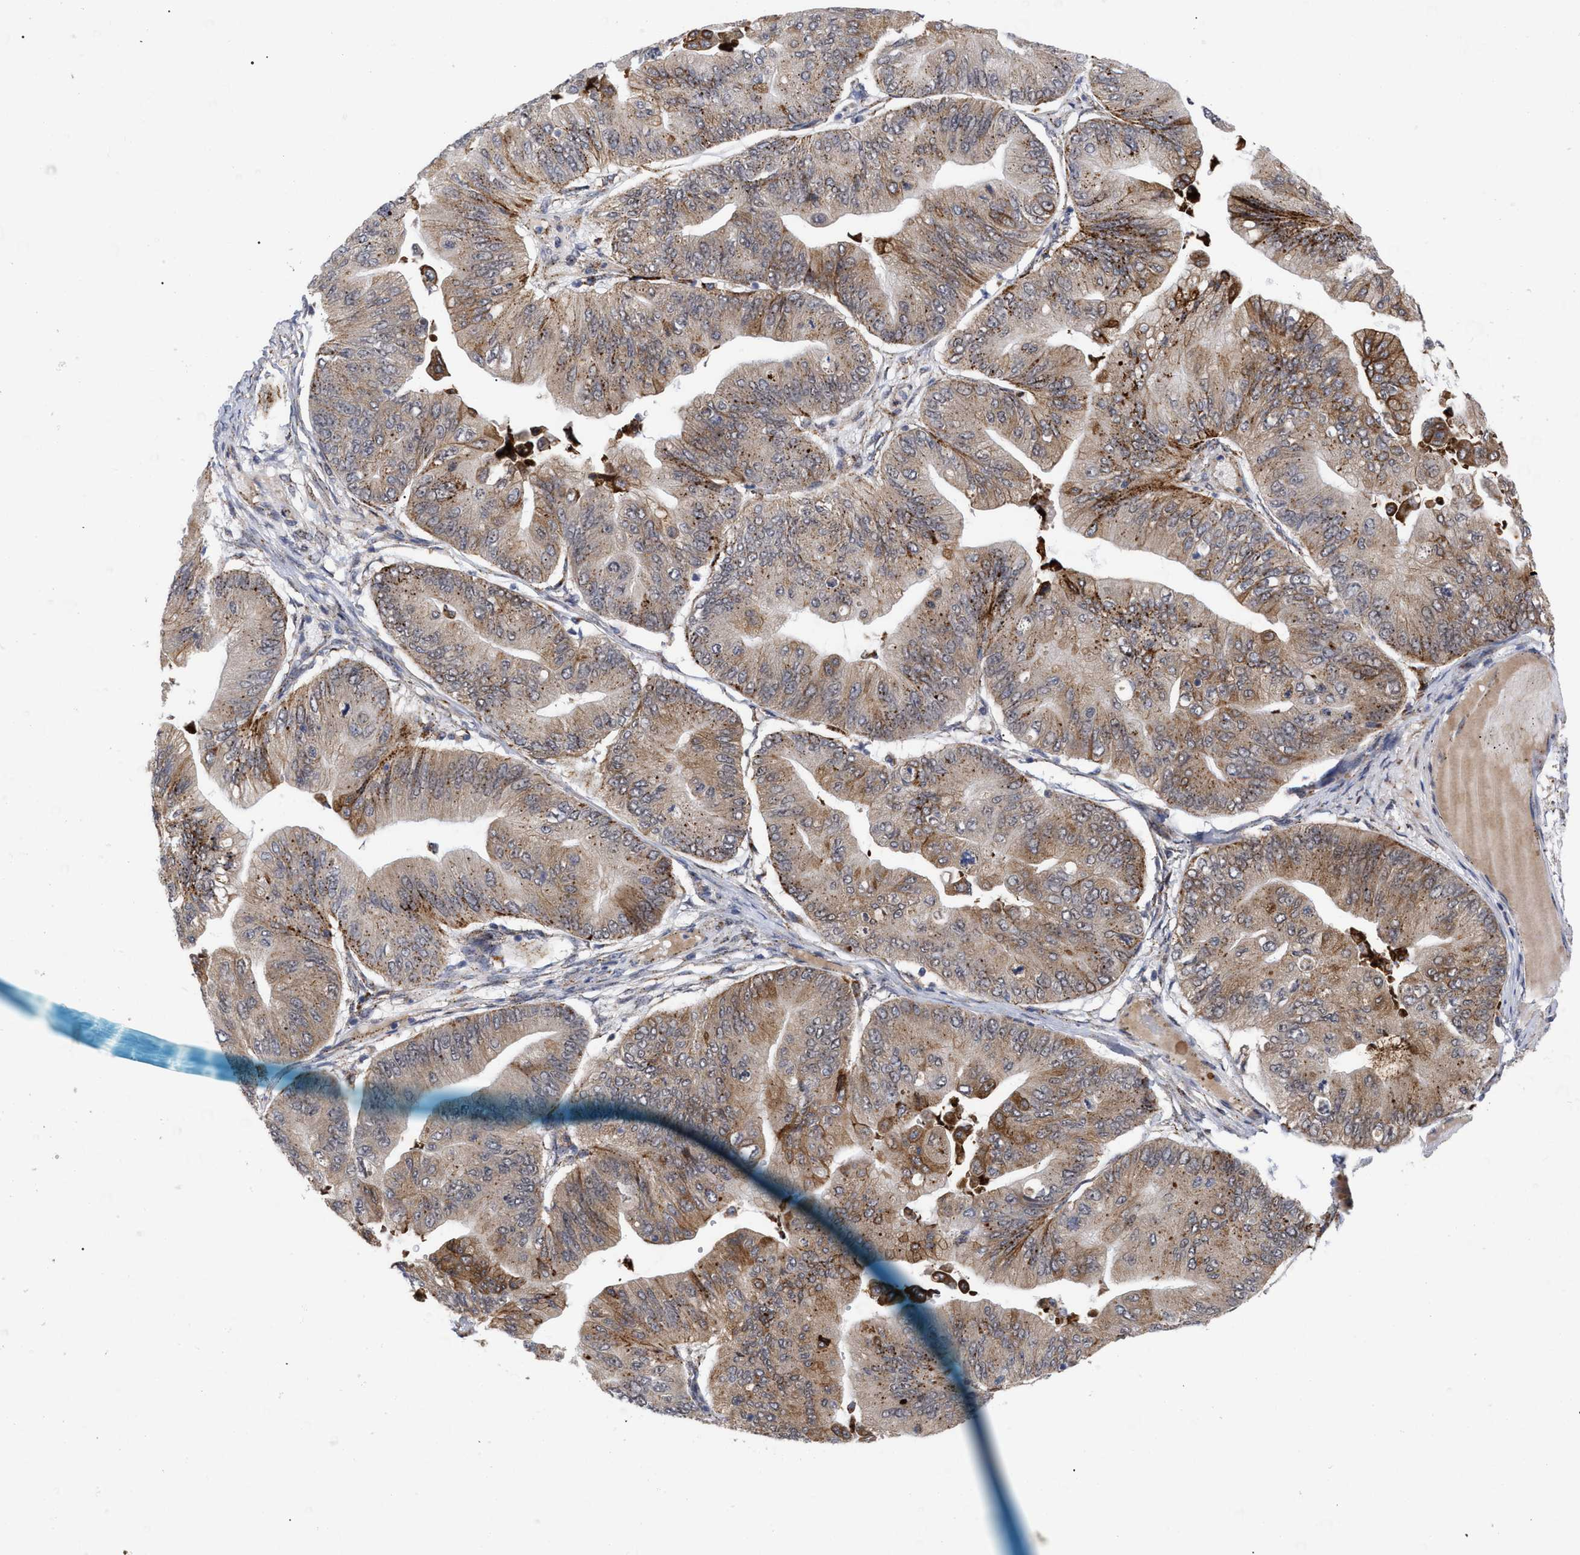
{"staining": {"intensity": "moderate", "quantity": ">75%", "location": "cytoplasmic/membranous"}, "tissue": "ovarian cancer", "cell_type": "Tumor cells", "image_type": "cancer", "snomed": [{"axis": "morphology", "description": "Cystadenocarcinoma, mucinous, NOS"}, {"axis": "topography", "description": "Ovary"}], "caption": "Protein analysis of ovarian mucinous cystadenocarcinoma tissue displays moderate cytoplasmic/membranous positivity in about >75% of tumor cells.", "gene": "UPF1", "patient": {"sex": "female", "age": 61}}